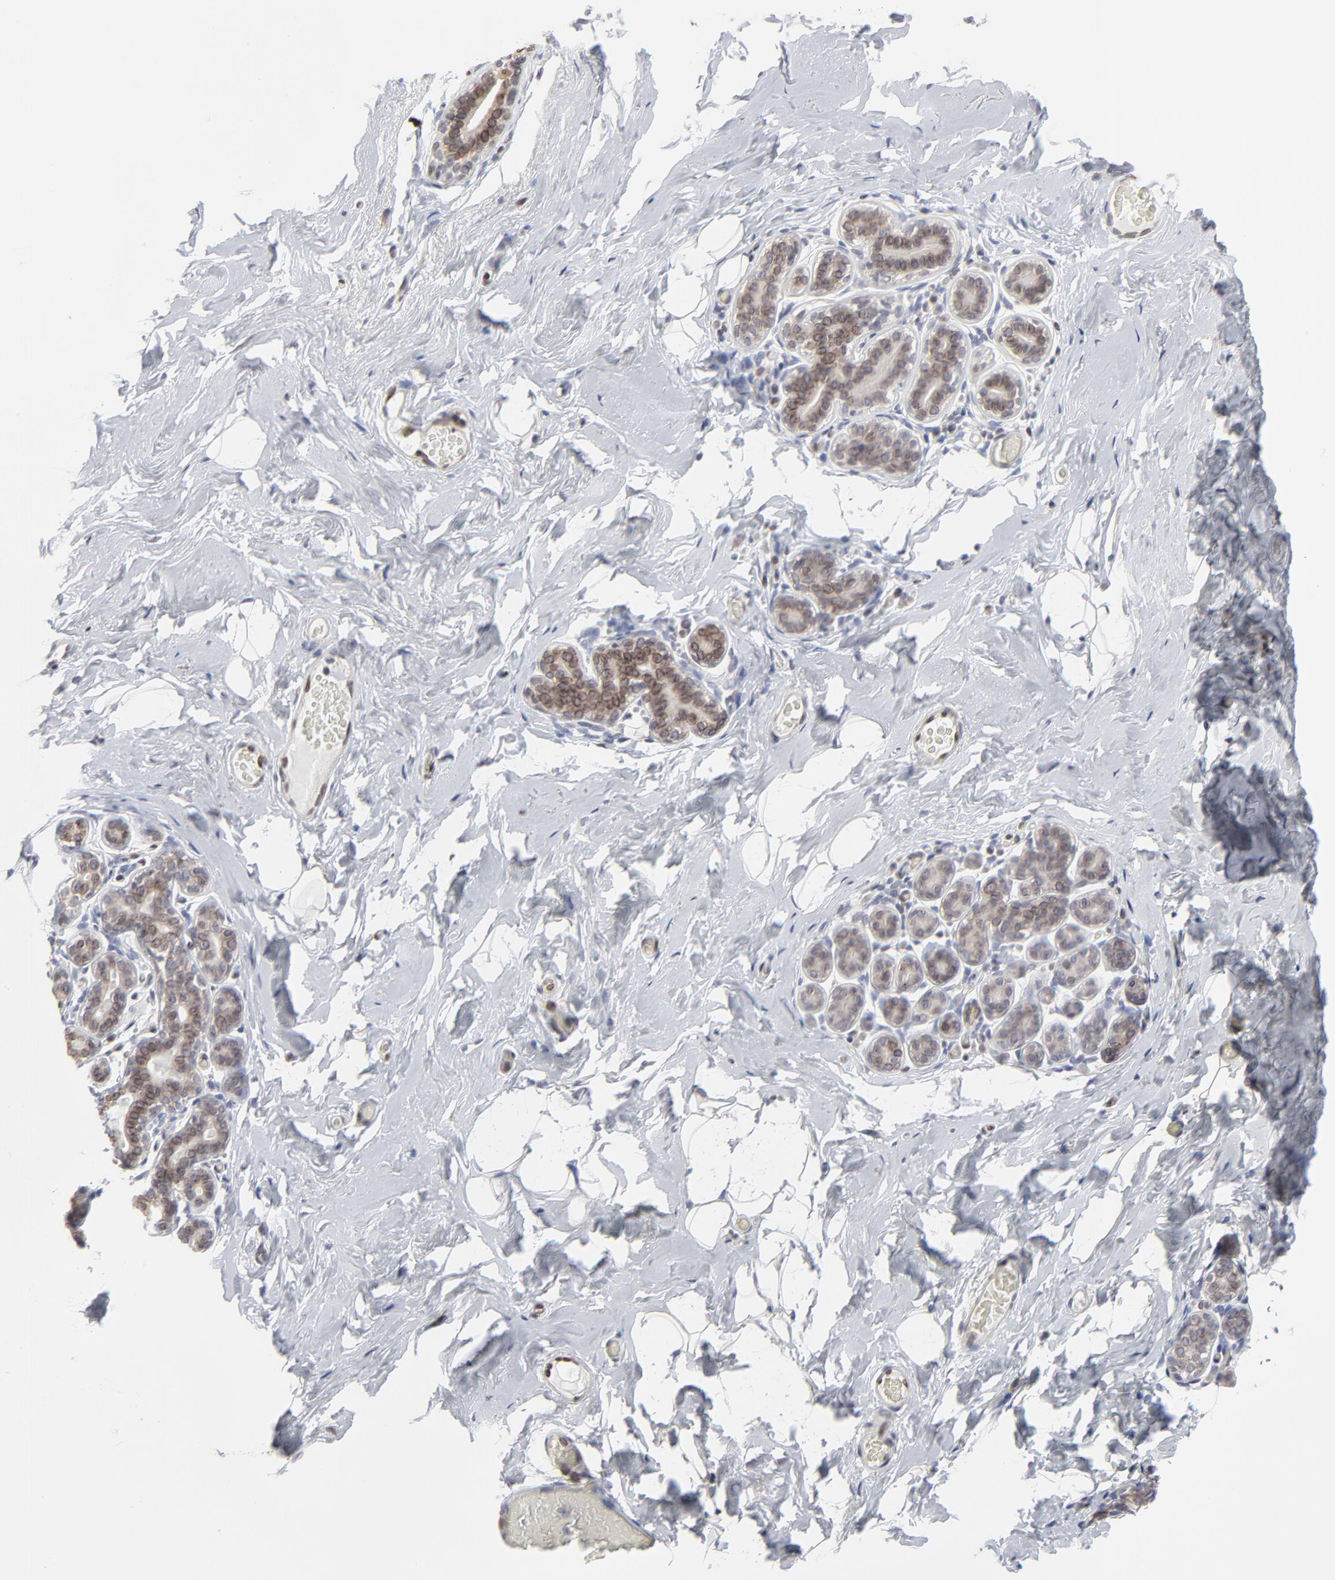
{"staining": {"intensity": "negative", "quantity": "none", "location": "none"}, "tissue": "breast", "cell_type": "Adipocytes", "image_type": "normal", "snomed": [{"axis": "morphology", "description": "Normal tissue, NOS"}, {"axis": "topography", "description": "Breast"}, {"axis": "topography", "description": "Soft tissue"}], "caption": "This is an immunohistochemistry (IHC) image of benign breast. There is no staining in adipocytes.", "gene": "SYNE2", "patient": {"sex": "female", "age": 75}}